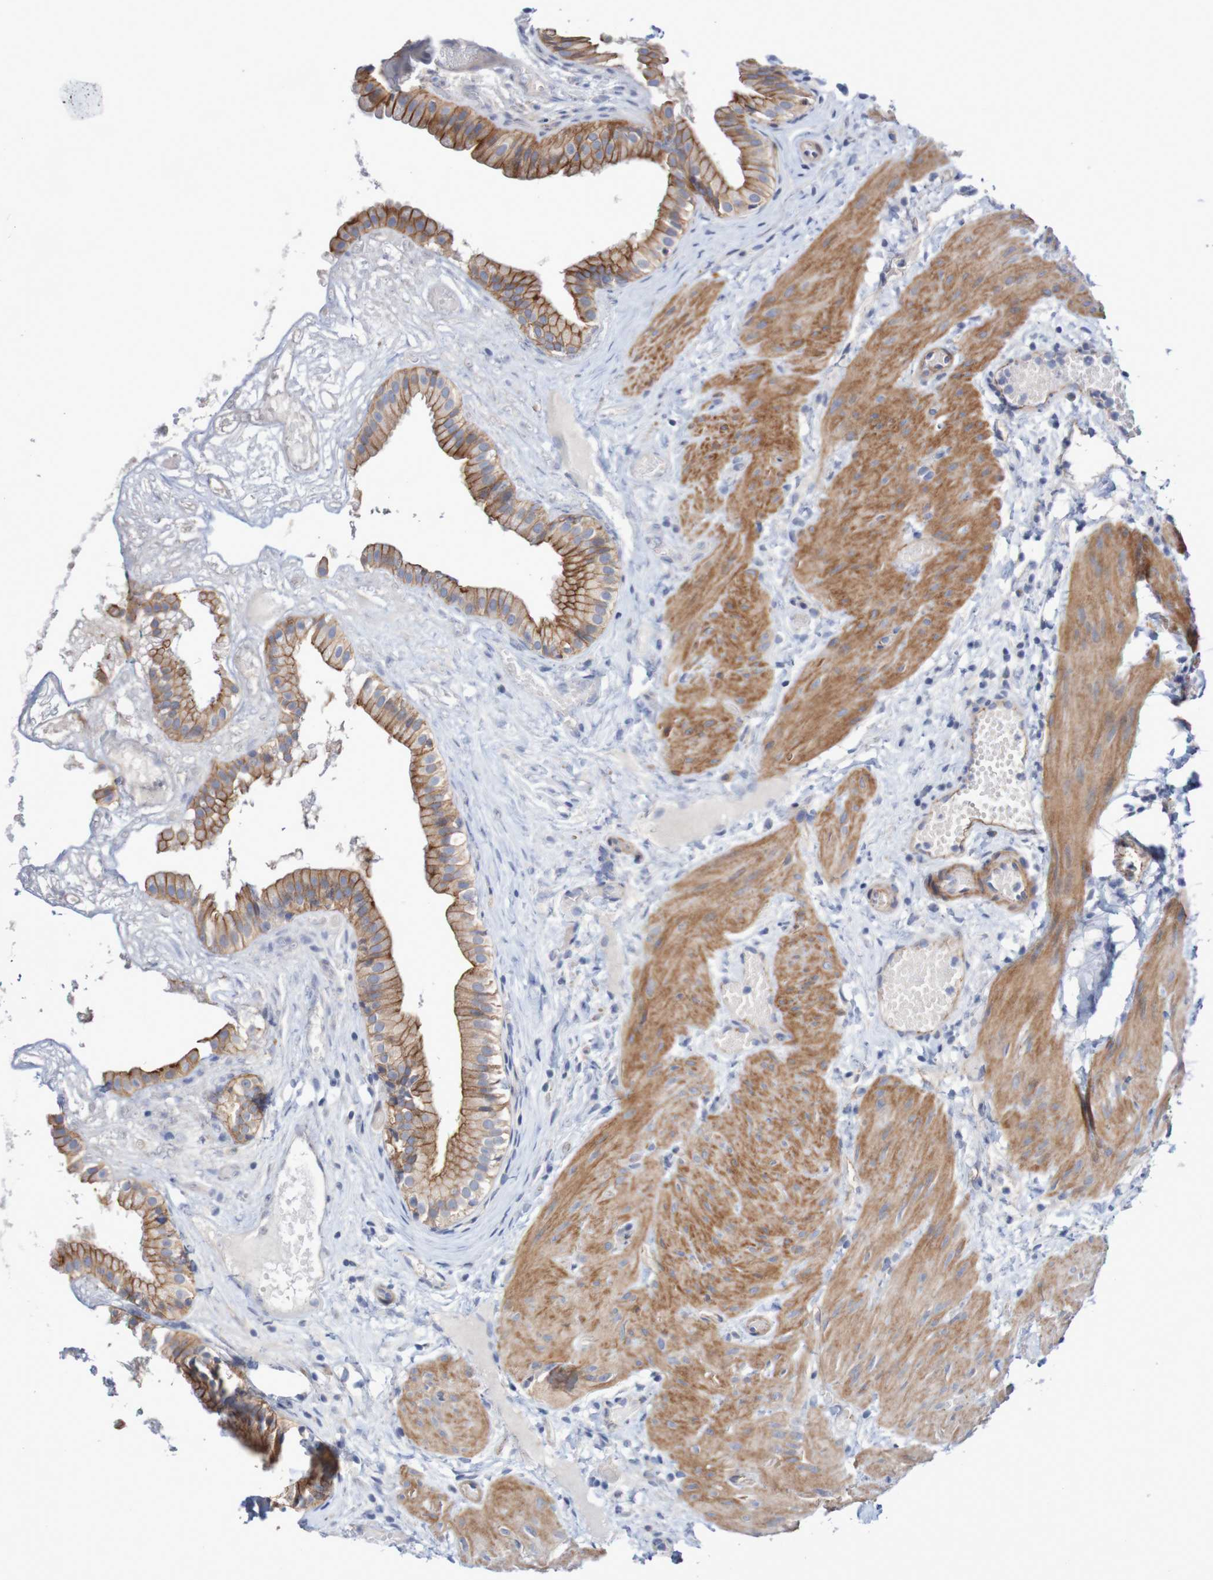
{"staining": {"intensity": "moderate", "quantity": ">75%", "location": "cytoplasmic/membranous"}, "tissue": "gallbladder", "cell_type": "Glandular cells", "image_type": "normal", "snomed": [{"axis": "morphology", "description": "Normal tissue, NOS"}, {"axis": "topography", "description": "Gallbladder"}], "caption": "Moderate cytoplasmic/membranous positivity for a protein is present in approximately >75% of glandular cells of benign gallbladder using immunohistochemistry (IHC).", "gene": "NECTIN2", "patient": {"sex": "female", "age": 26}}